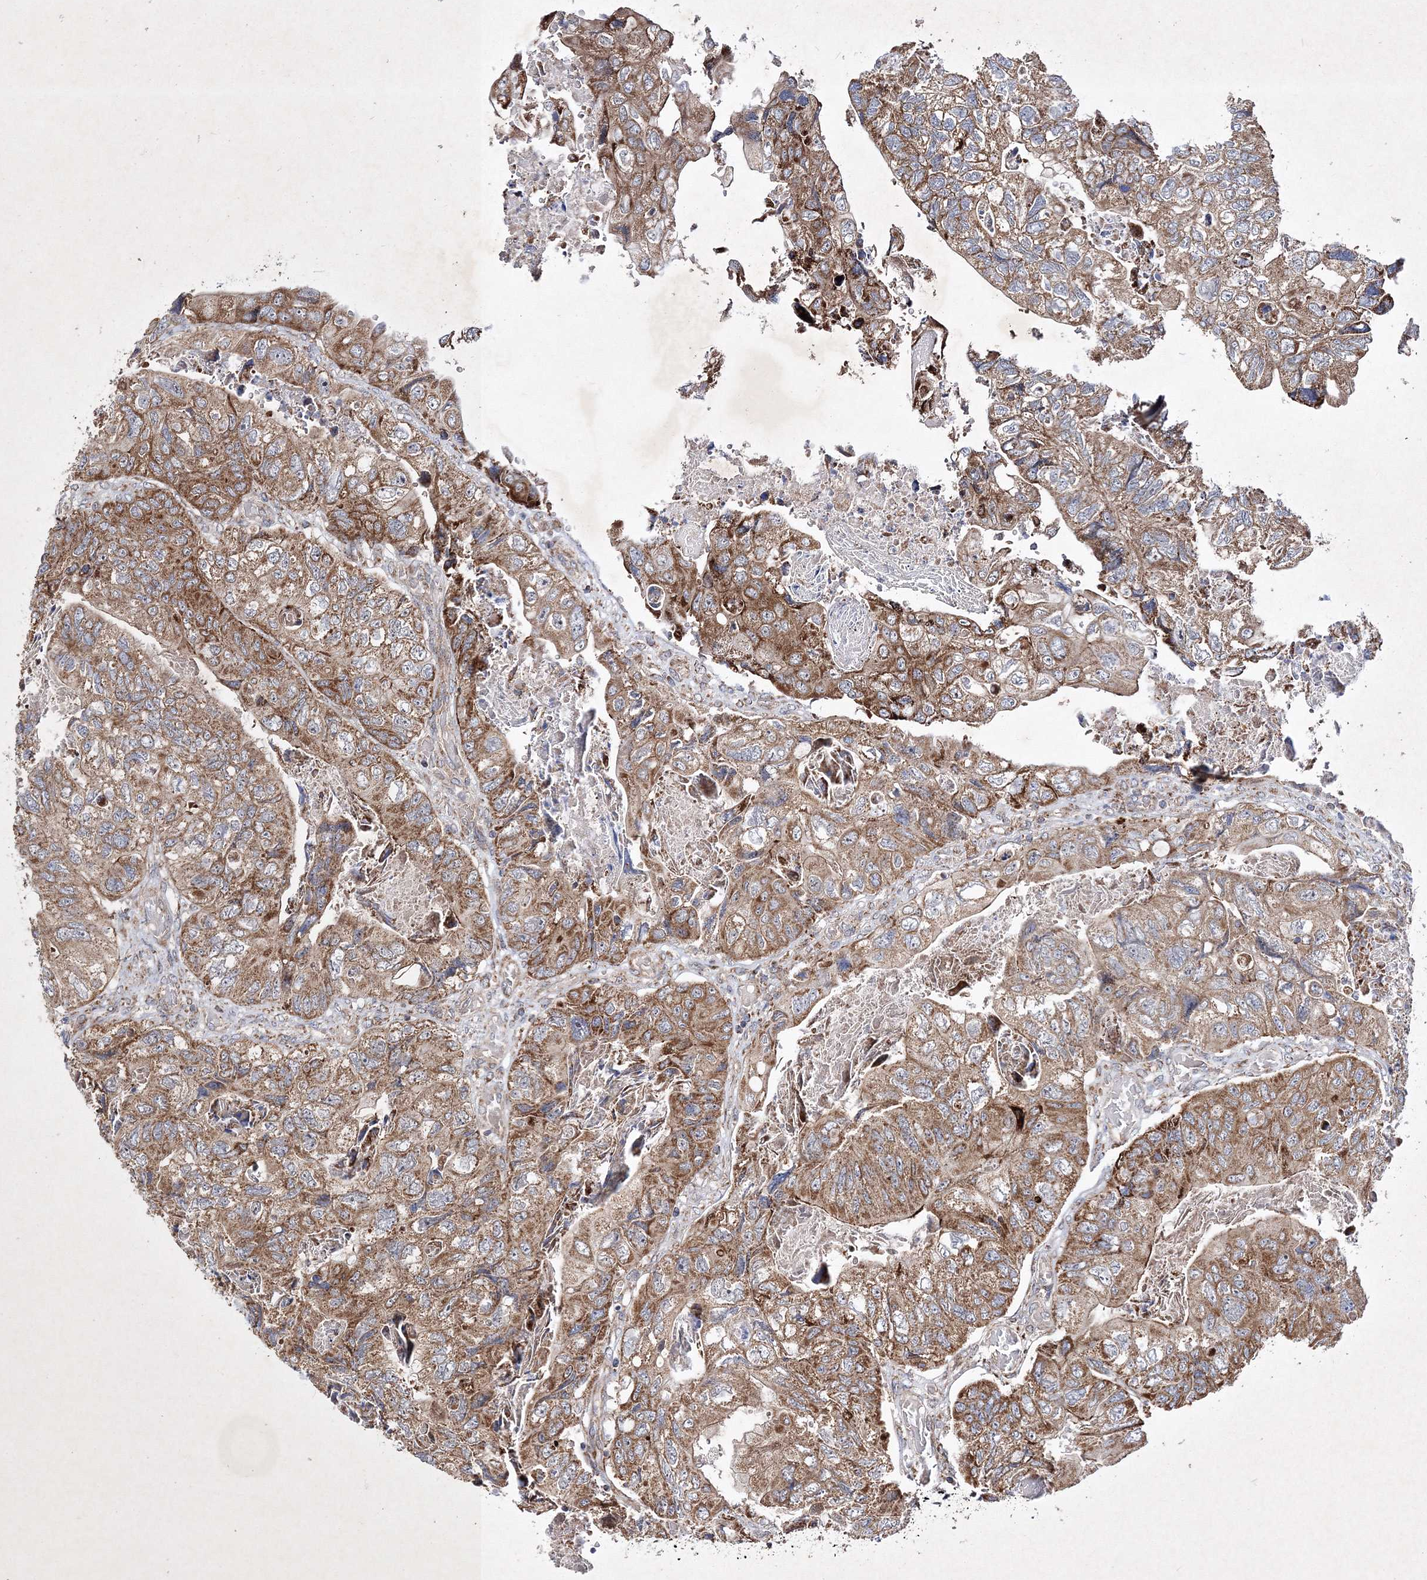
{"staining": {"intensity": "moderate", "quantity": ">75%", "location": "cytoplasmic/membranous"}, "tissue": "colorectal cancer", "cell_type": "Tumor cells", "image_type": "cancer", "snomed": [{"axis": "morphology", "description": "Adenocarcinoma, NOS"}, {"axis": "topography", "description": "Rectum"}], "caption": "A photomicrograph showing moderate cytoplasmic/membranous staining in about >75% of tumor cells in colorectal cancer (adenocarcinoma), as visualized by brown immunohistochemical staining.", "gene": "SCRN3", "patient": {"sex": "male", "age": 63}}